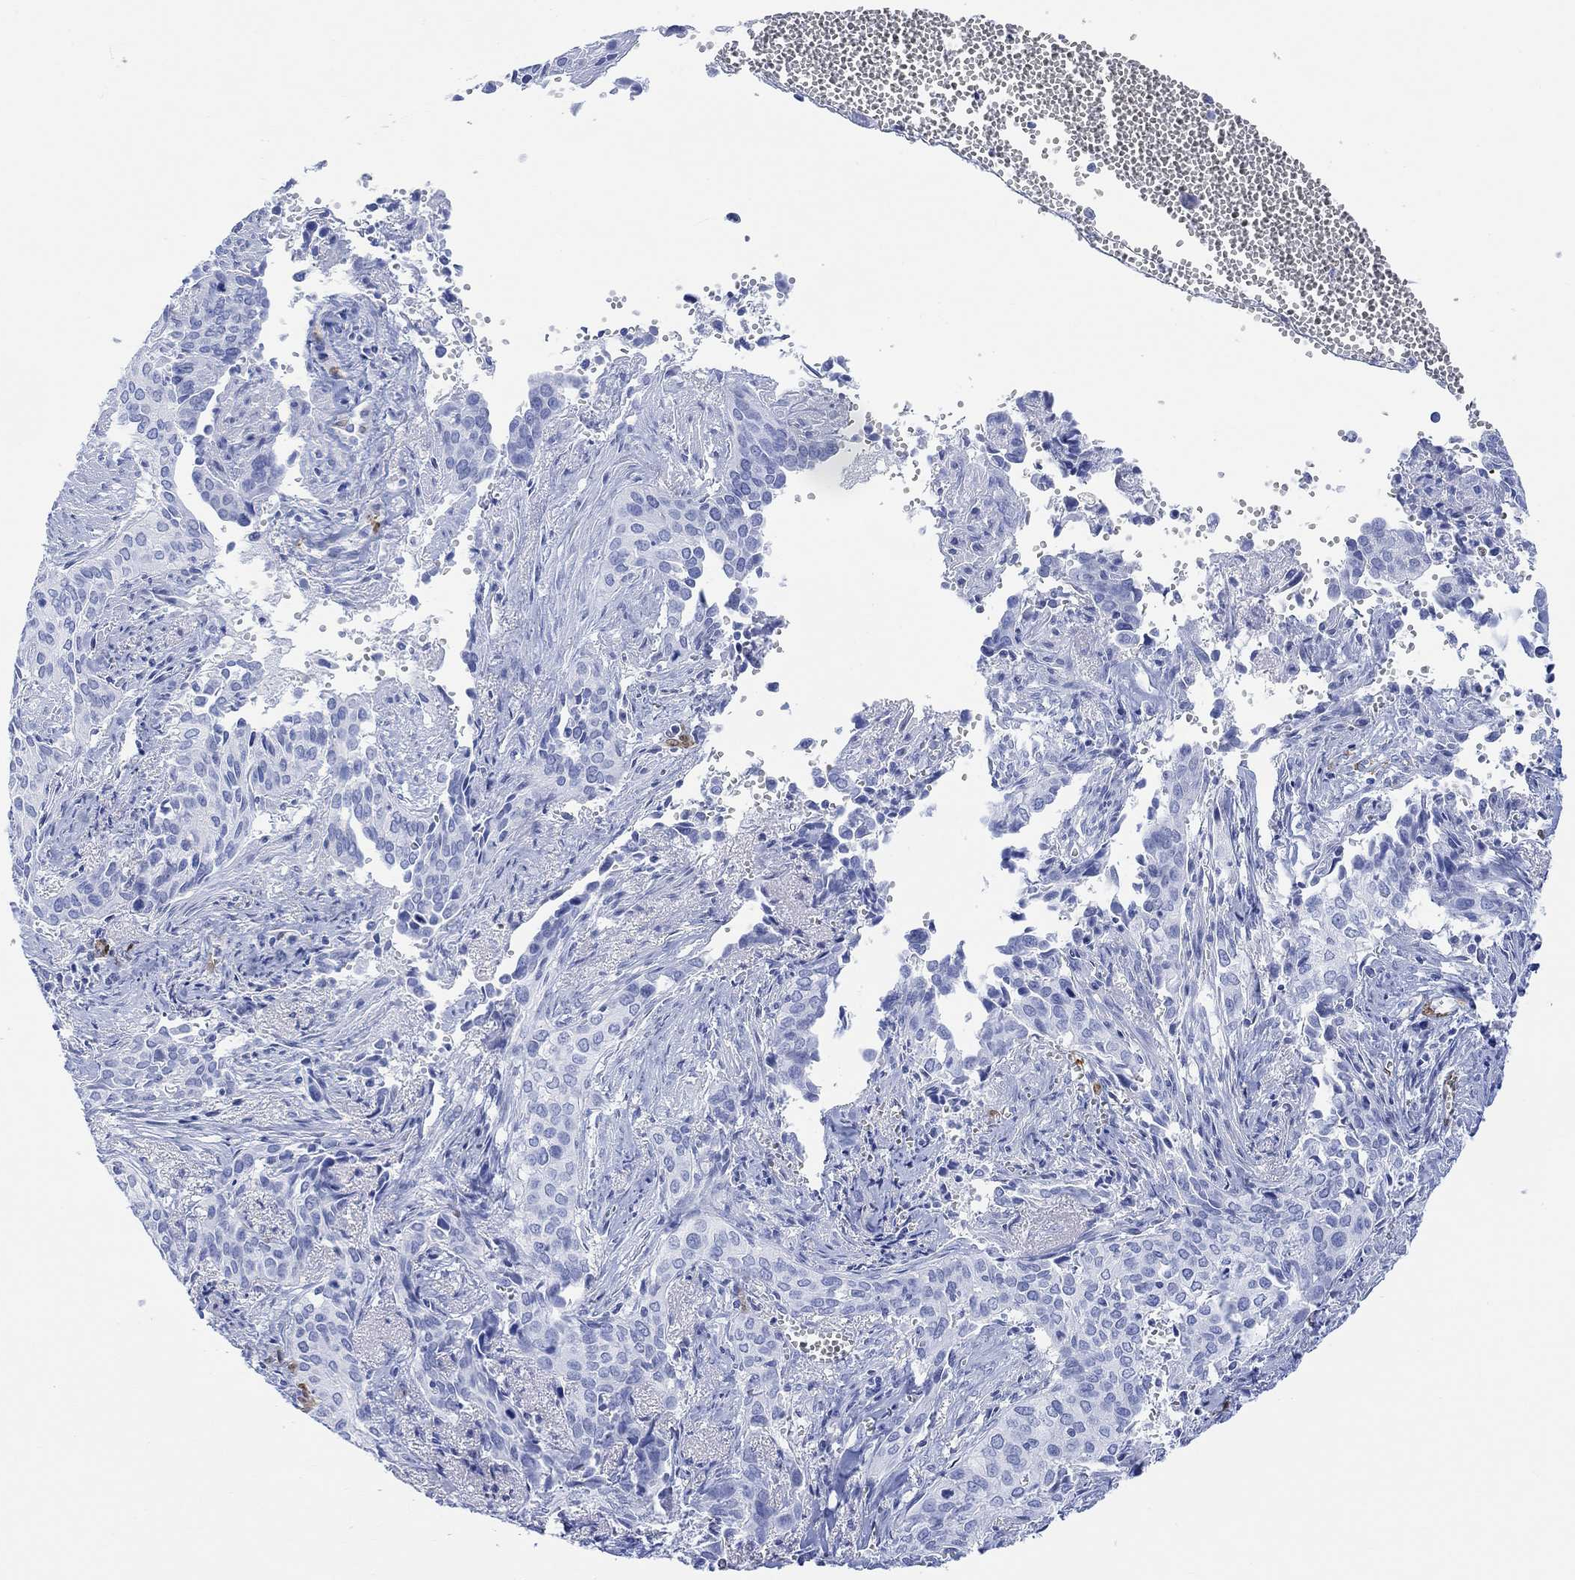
{"staining": {"intensity": "strong", "quantity": "<25%", "location": "cytoplasmic/membranous,nuclear"}, "tissue": "cervical cancer", "cell_type": "Tumor cells", "image_type": "cancer", "snomed": [{"axis": "morphology", "description": "Squamous cell carcinoma, NOS"}, {"axis": "topography", "description": "Cervix"}], "caption": "IHC of cervical squamous cell carcinoma exhibits medium levels of strong cytoplasmic/membranous and nuclear expression in approximately <25% of tumor cells. The protein of interest is shown in brown color, while the nuclei are stained blue.", "gene": "TPPP3", "patient": {"sex": "female", "age": 29}}